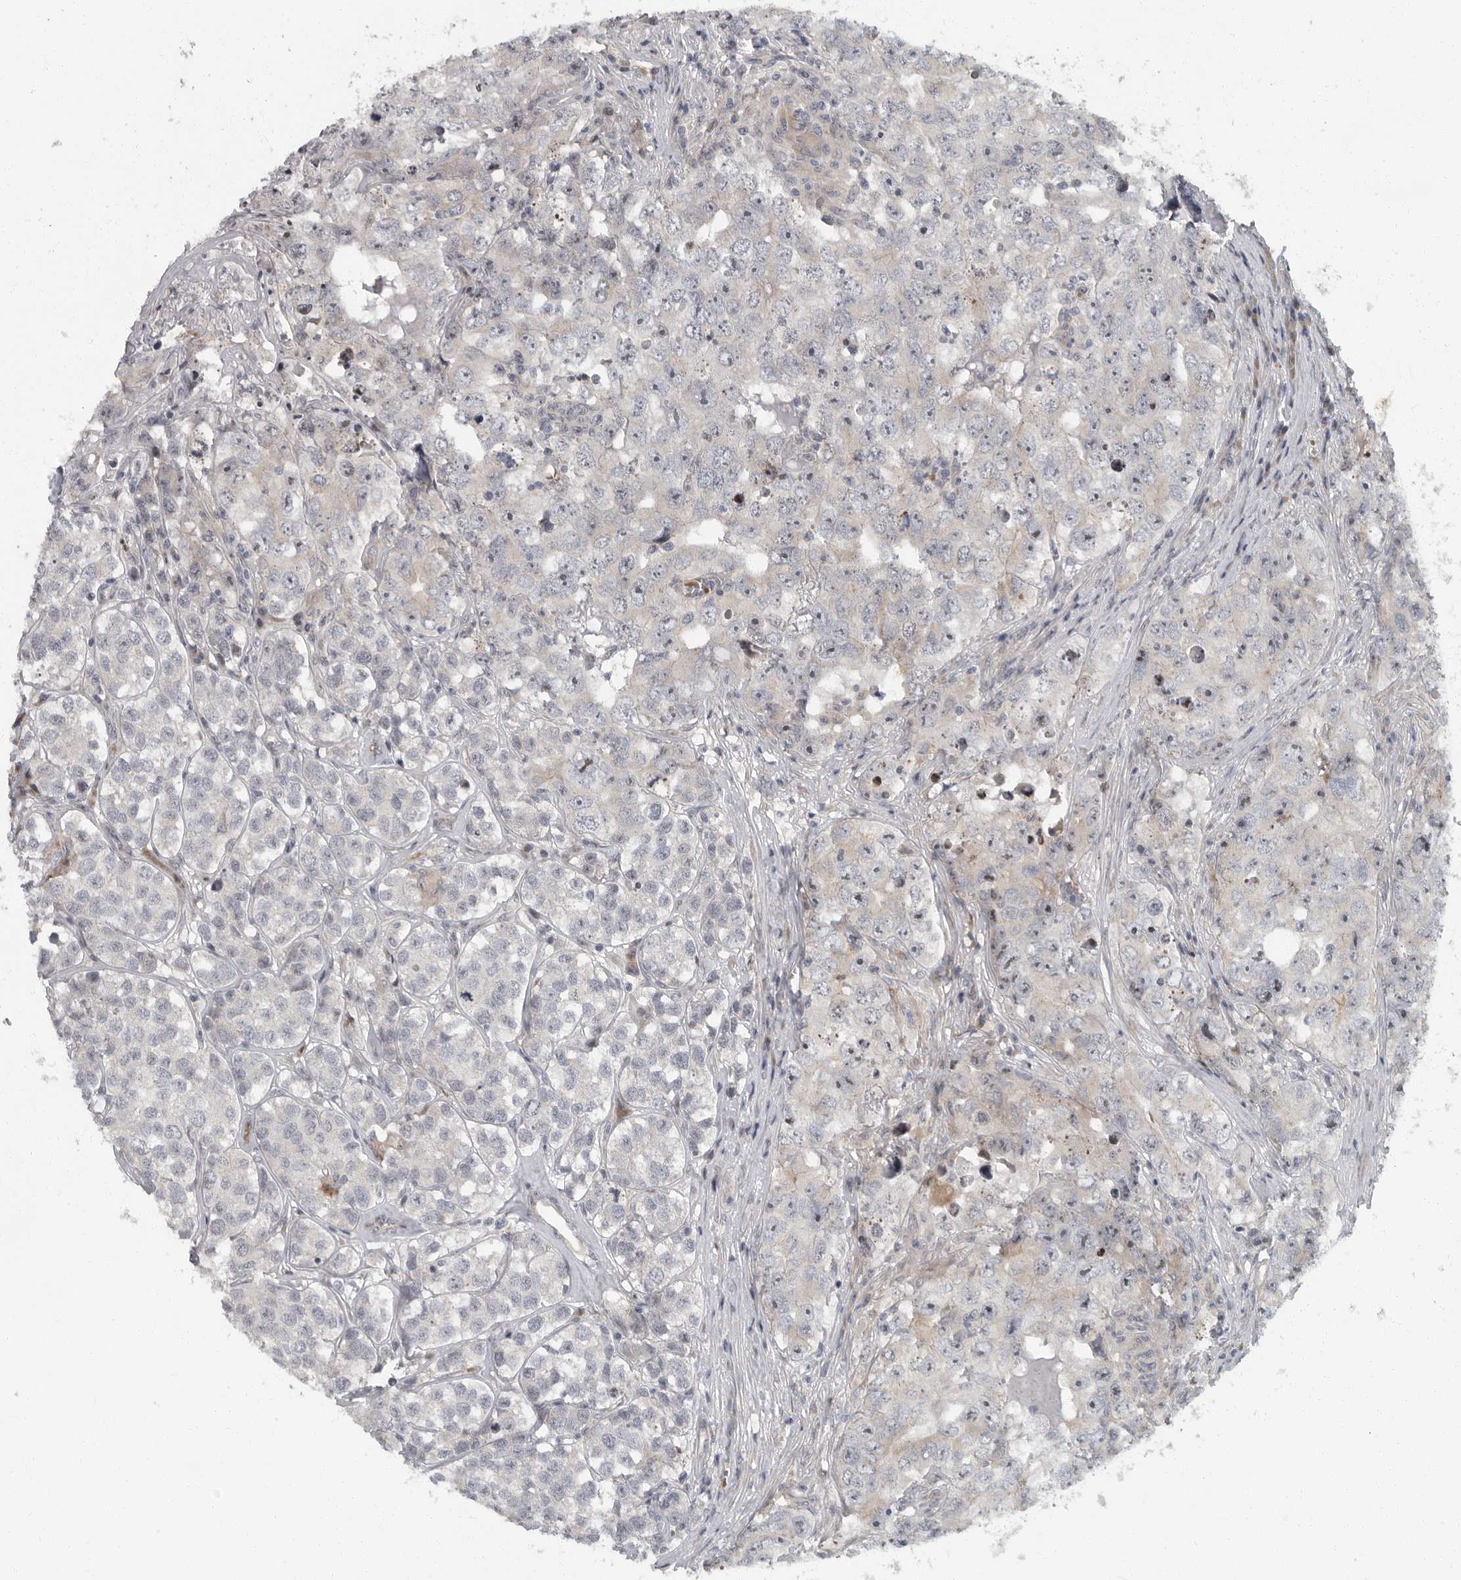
{"staining": {"intensity": "negative", "quantity": "none", "location": "none"}, "tissue": "testis cancer", "cell_type": "Tumor cells", "image_type": "cancer", "snomed": [{"axis": "morphology", "description": "Seminoma, NOS"}, {"axis": "morphology", "description": "Carcinoma, Embryonal, NOS"}, {"axis": "topography", "description": "Testis"}], "caption": "This photomicrograph is of testis cancer stained with immunohistochemistry (IHC) to label a protein in brown with the nuclei are counter-stained blue. There is no positivity in tumor cells.", "gene": "PDCD11", "patient": {"sex": "male", "age": 43}}